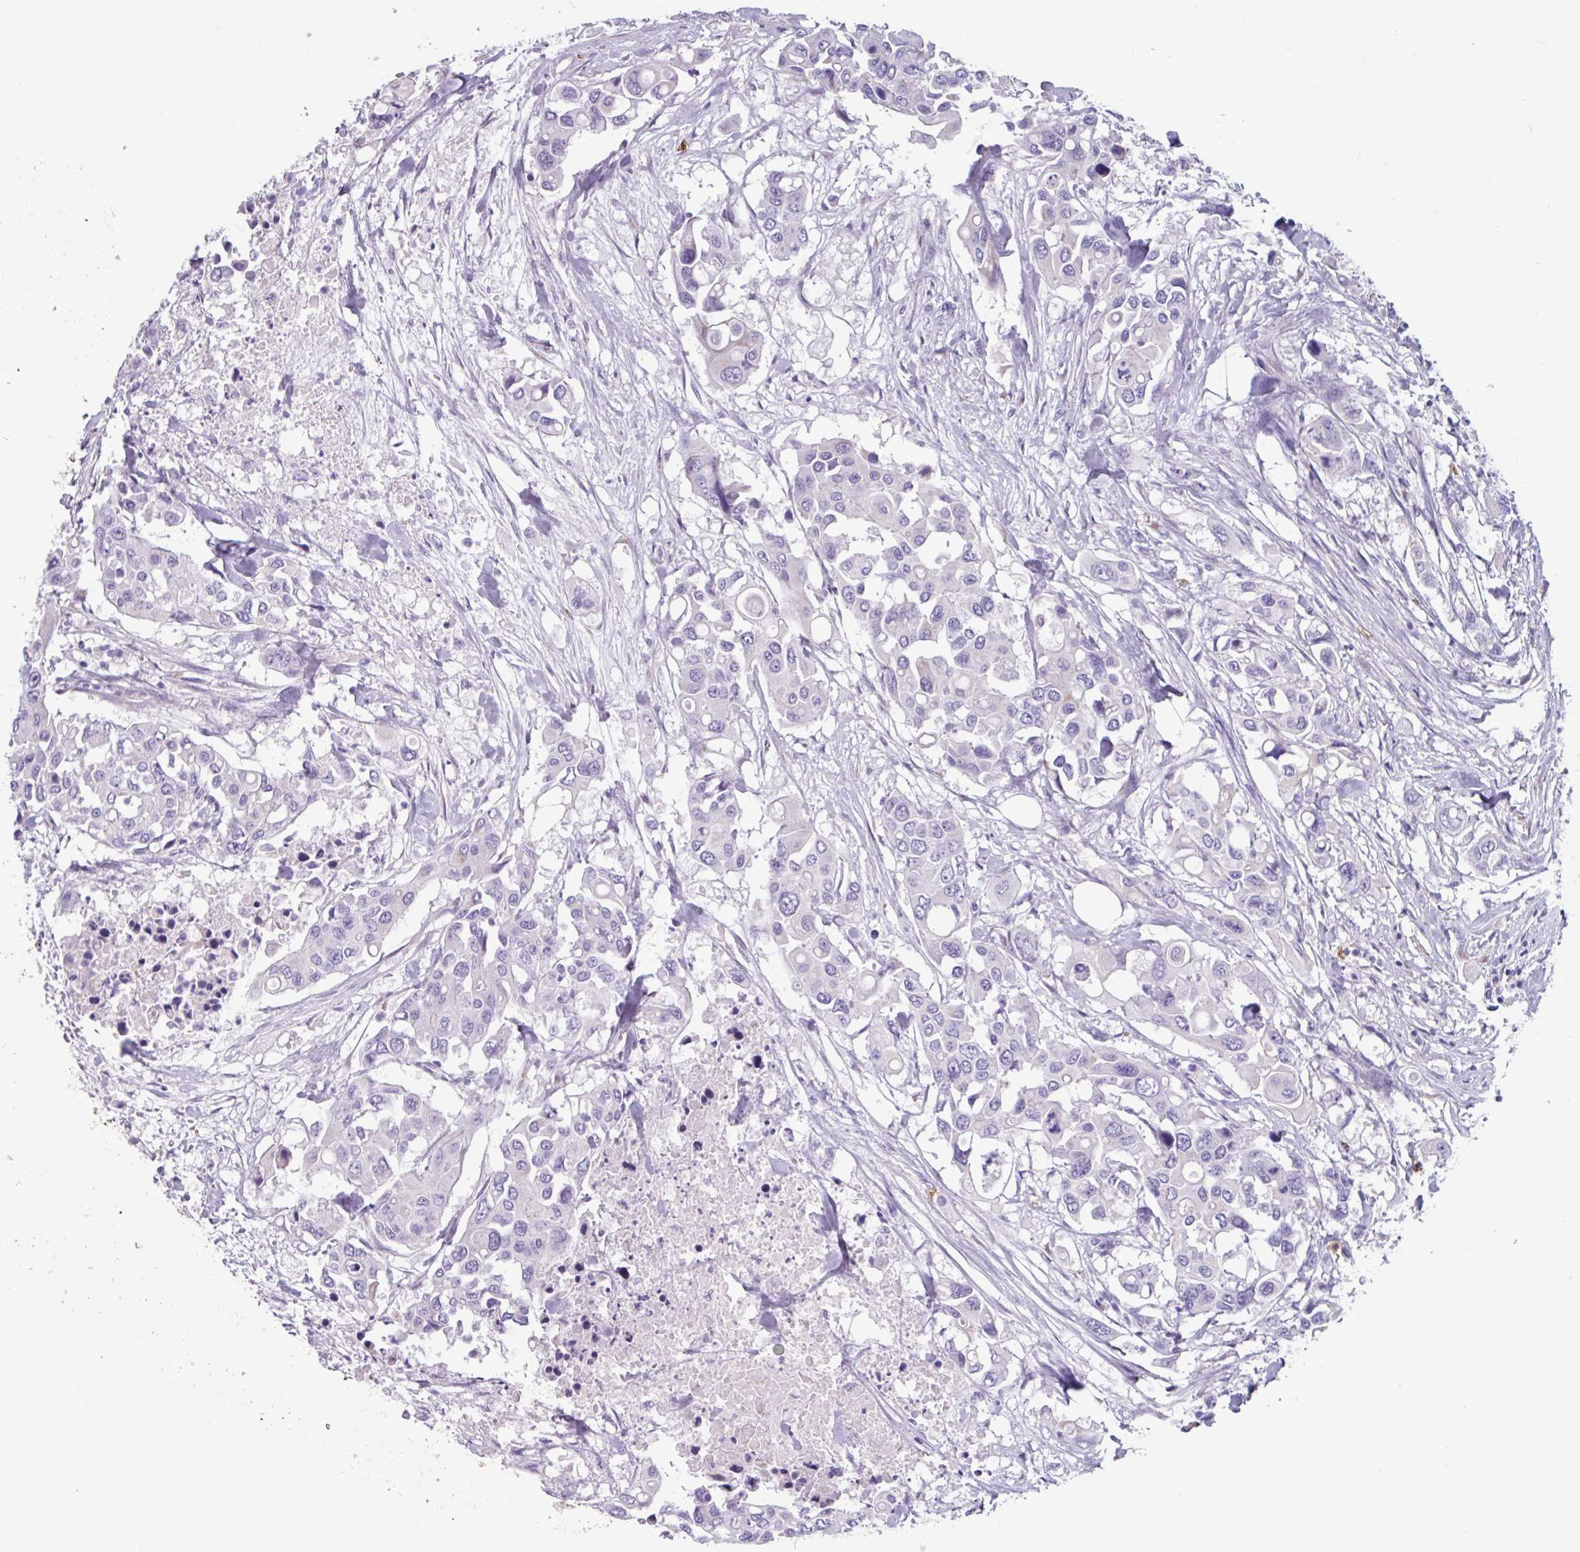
{"staining": {"intensity": "negative", "quantity": "none", "location": "none"}, "tissue": "colorectal cancer", "cell_type": "Tumor cells", "image_type": "cancer", "snomed": [{"axis": "morphology", "description": "Adenocarcinoma, NOS"}, {"axis": "topography", "description": "Colon"}], "caption": "Immunohistochemistry histopathology image of human adenocarcinoma (colorectal) stained for a protein (brown), which exhibits no expression in tumor cells. Nuclei are stained in blue.", "gene": "ADGRE1", "patient": {"sex": "male", "age": 77}}